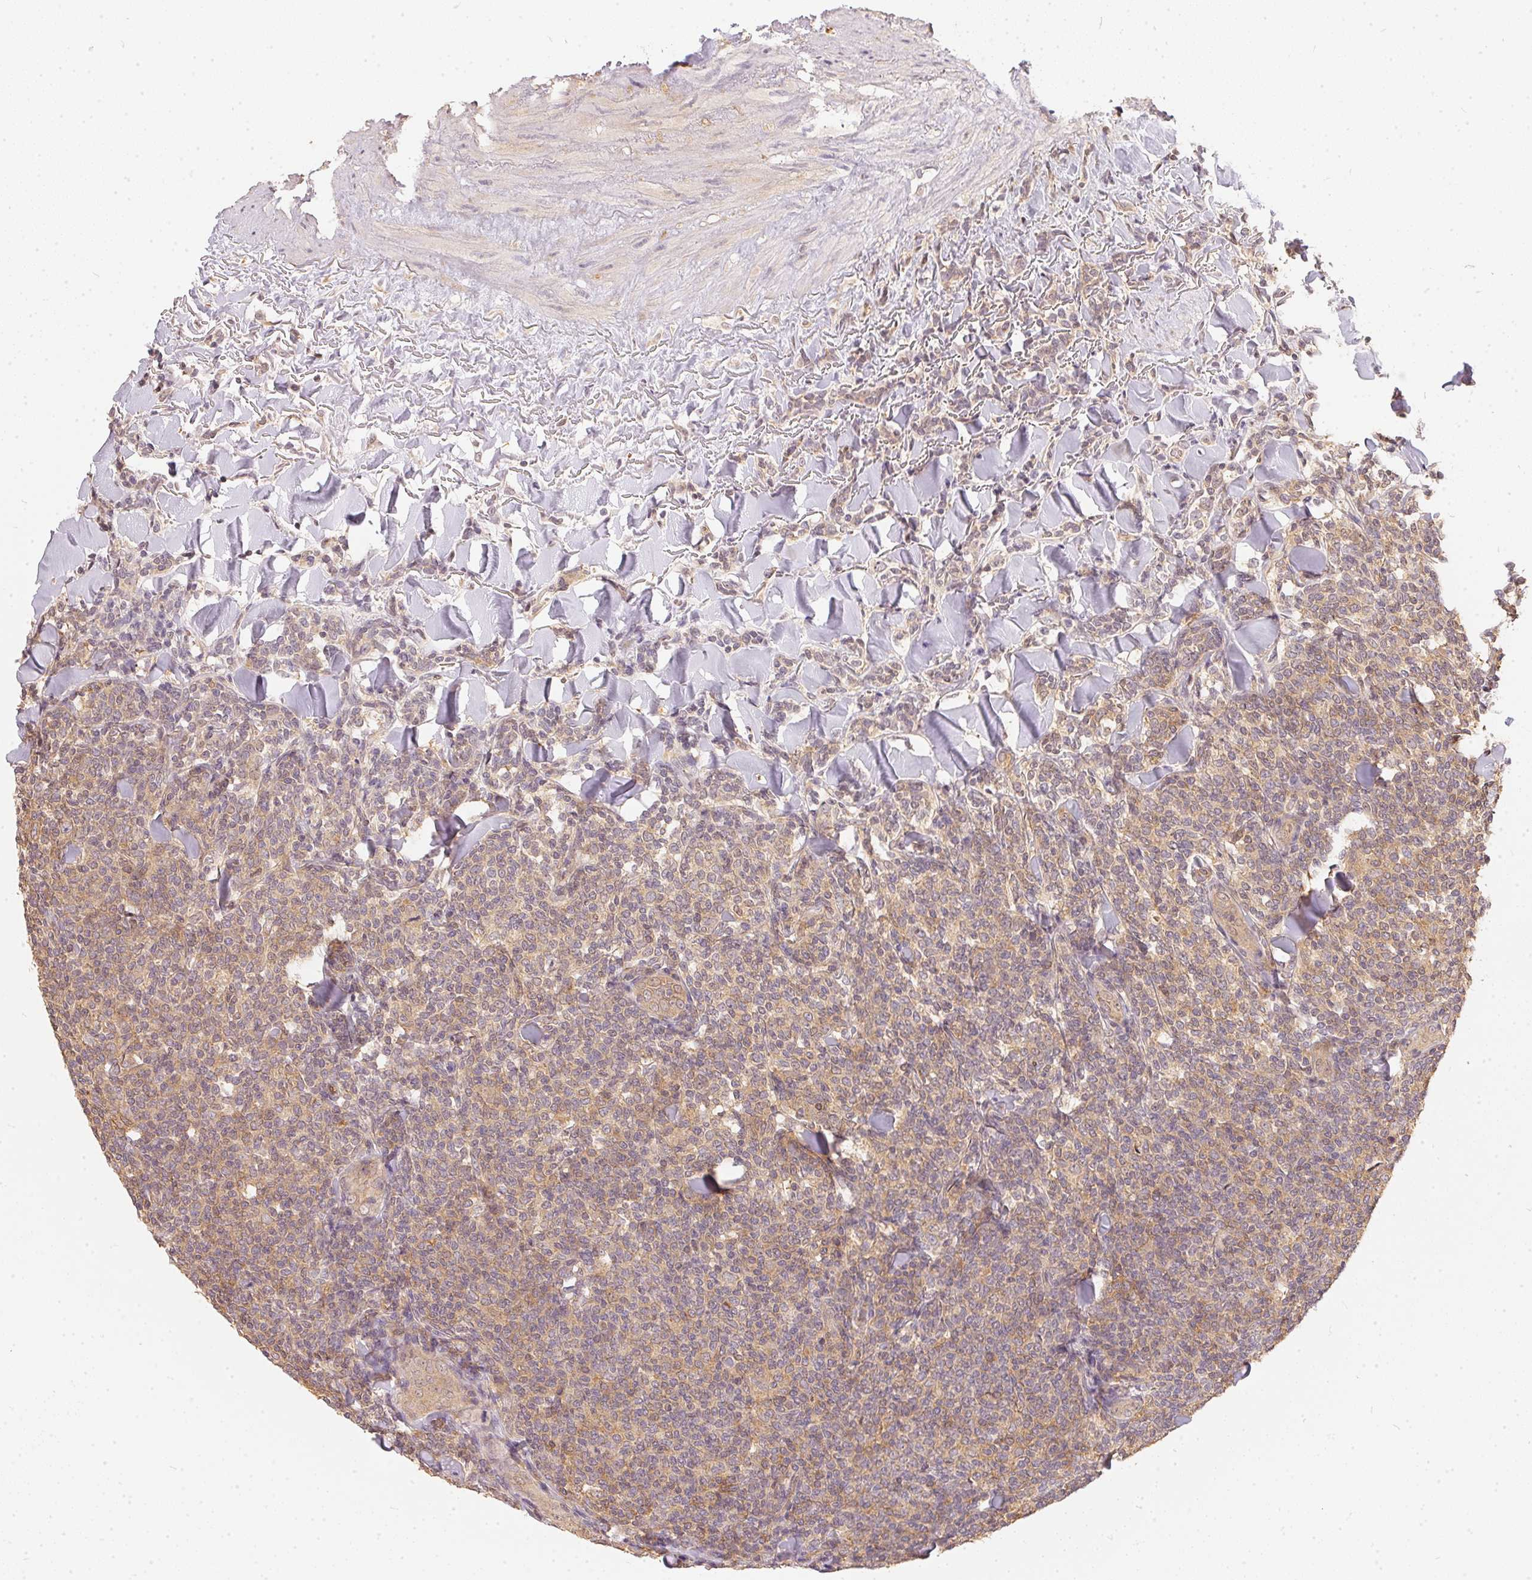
{"staining": {"intensity": "weak", "quantity": "25%-75%", "location": "cytoplasmic/membranous"}, "tissue": "lymphoma", "cell_type": "Tumor cells", "image_type": "cancer", "snomed": [{"axis": "morphology", "description": "Malignant lymphoma, non-Hodgkin's type, Low grade"}, {"axis": "topography", "description": "Lymph node"}], "caption": "The immunohistochemical stain labels weak cytoplasmic/membranous expression in tumor cells of lymphoma tissue. (Stains: DAB (3,3'-diaminobenzidine) in brown, nuclei in blue, Microscopy: brightfield microscopy at high magnification).", "gene": "BLMH", "patient": {"sex": "female", "age": 56}}